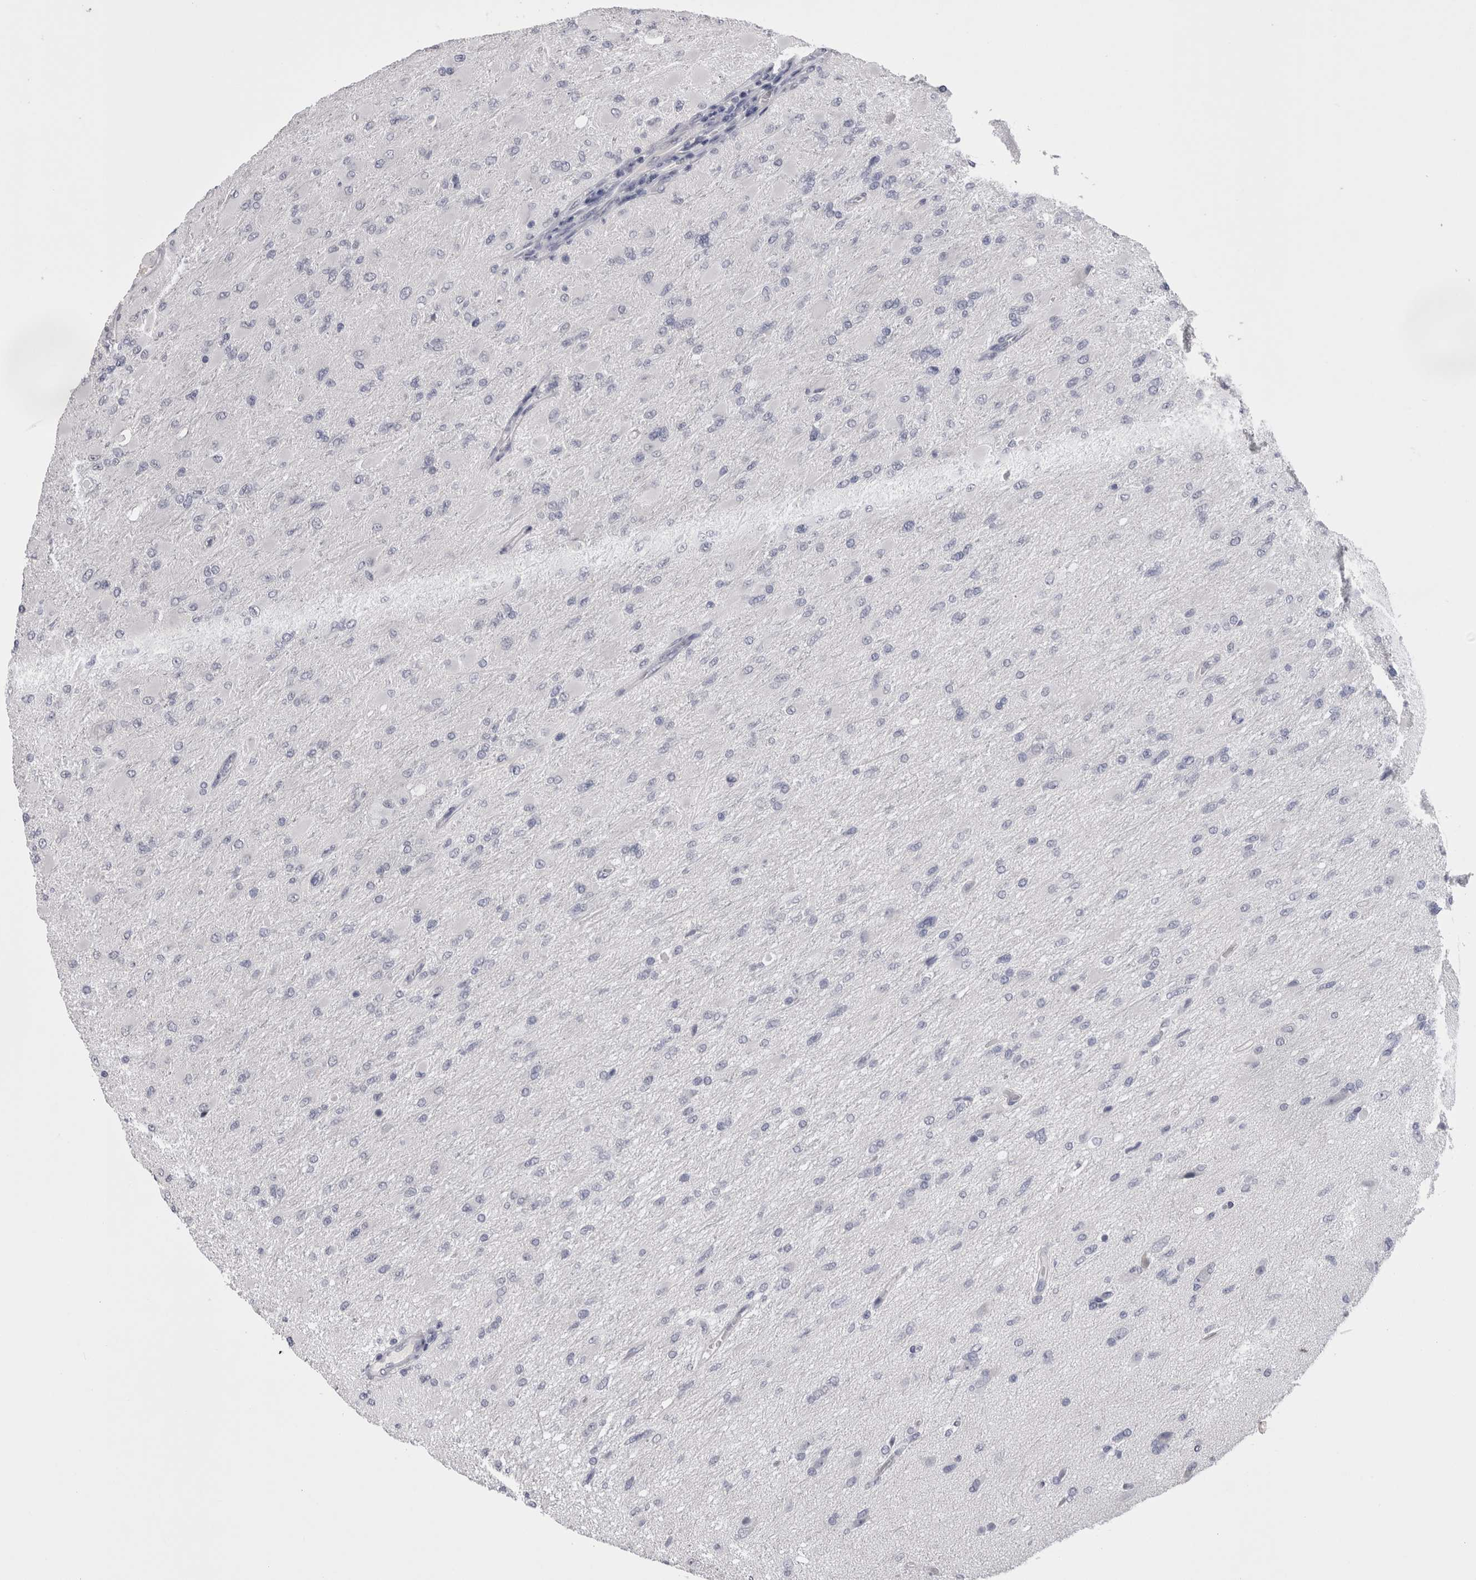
{"staining": {"intensity": "negative", "quantity": "none", "location": "none"}, "tissue": "glioma", "cell_type": "Tumor cells", "image_type": "cancer", "snomed": [{"axis": "morphology", "description": "Glioma, malignant, High grade"}, {"axis": "topography", "description": "Cerebral cortex"}], "caption": "Immunohistochemistry (IHC) photomicrograph of neoplastic tissue: human glioma stained with DAB shows no significant protein positivity in tumor cells. The staining is performed using DAB (3,3'-diaminobenzidine) brown chromogen with nuclei counter-stained in using hematoxylin.", "gene": "CDHR5", "patient": {"sex": "female", "age": 36}}